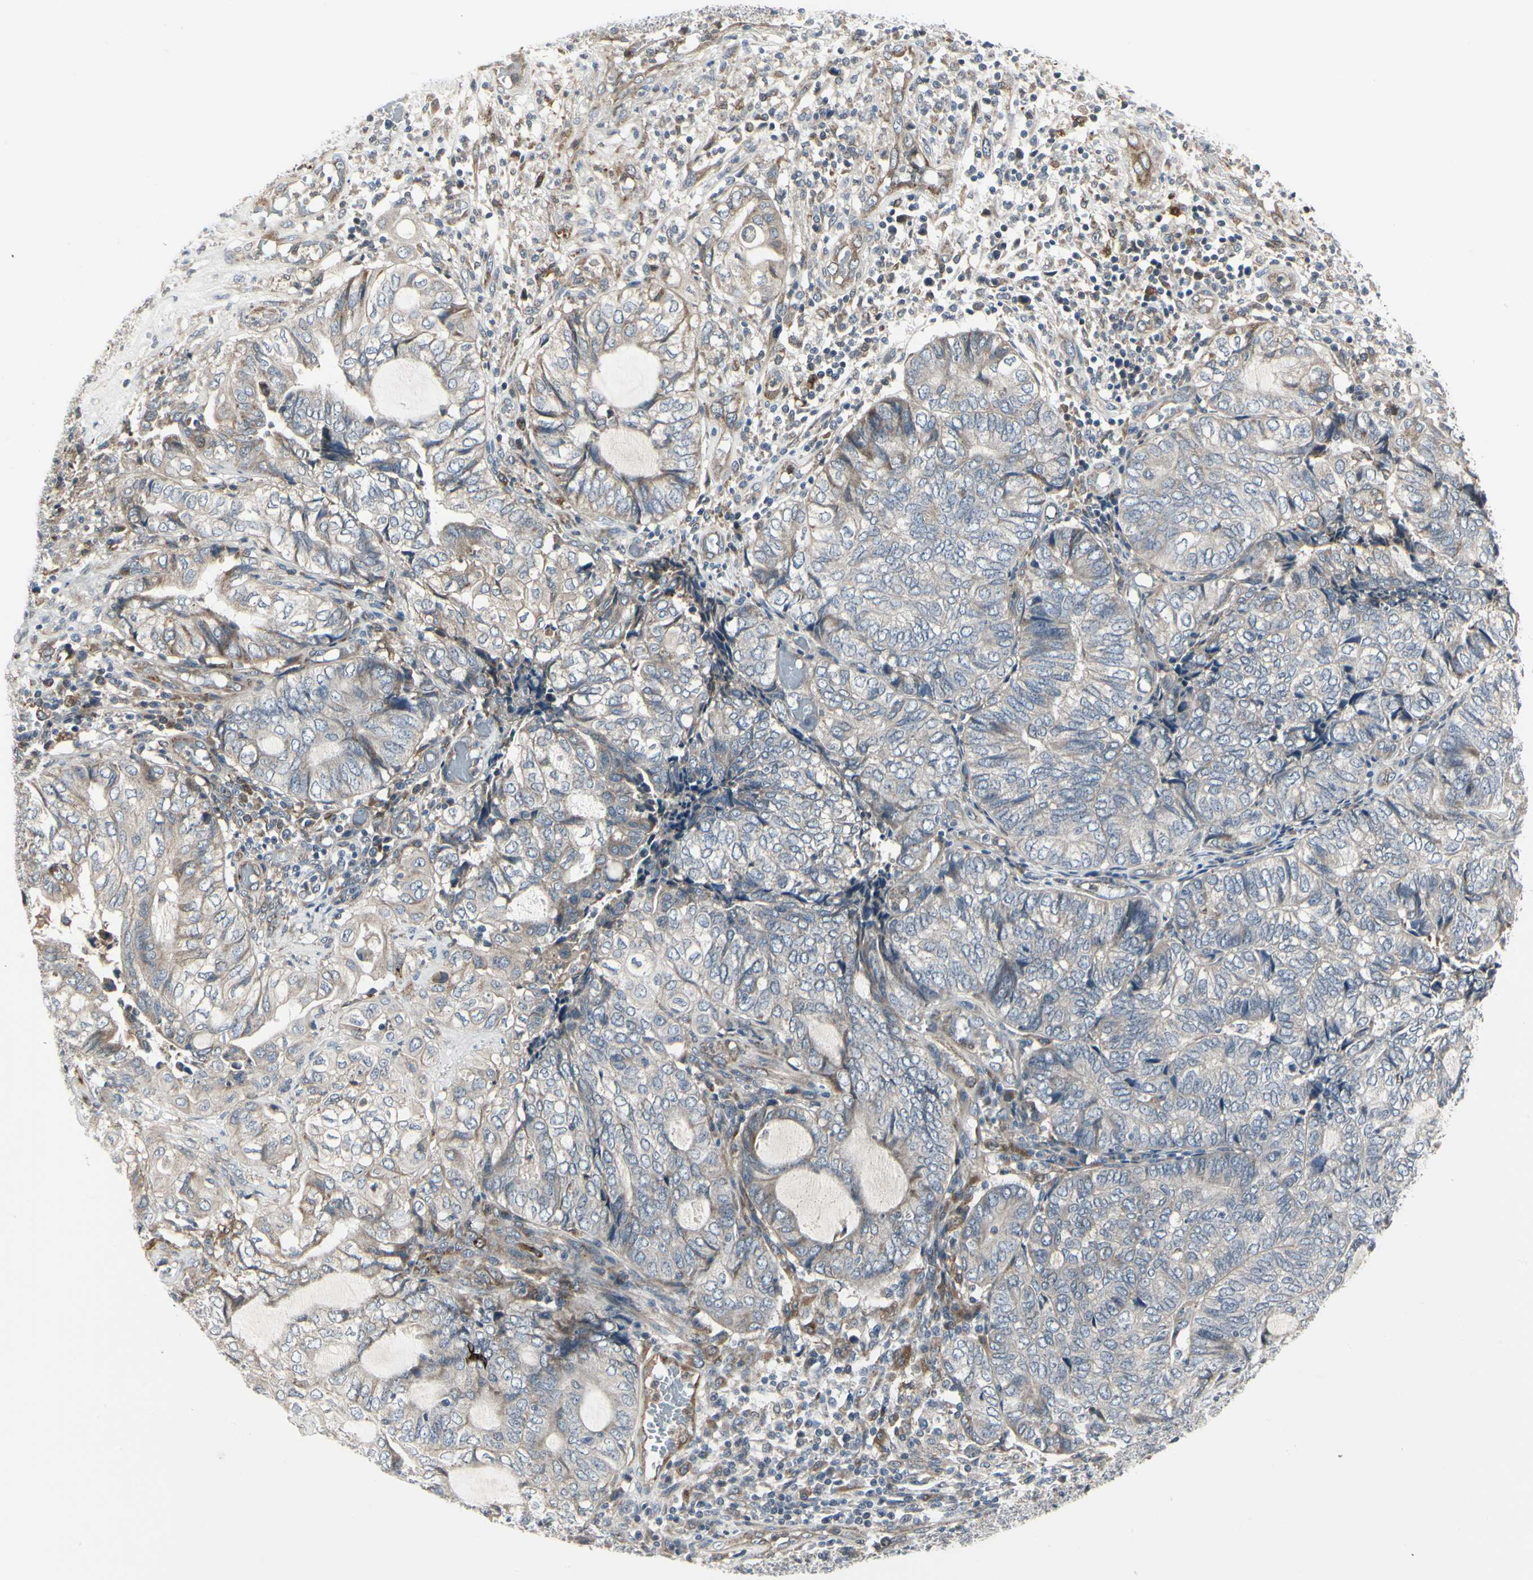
{"staining": {"intensity": "weak", "quantity": "<25%", "location": "cytoplasmic/membranous"}, "tissue": "endometrial cancer", "cell_type": "Tumor cells", "image_type": "cancer", "snomed": [{"axis": "morphology", "description": "Adenocarcinoma, NOS"}, {"axis": "topography", "description": "Uterus"}, {"axis": "topography", "description": "Endometrium"}], "caption": "The photomicrograph demonstrates no staining of tumor cells in endometrial cancer (adenocarcinoma).", "gene": "GRN", "patient": {"sex": "female", "age": 70}}